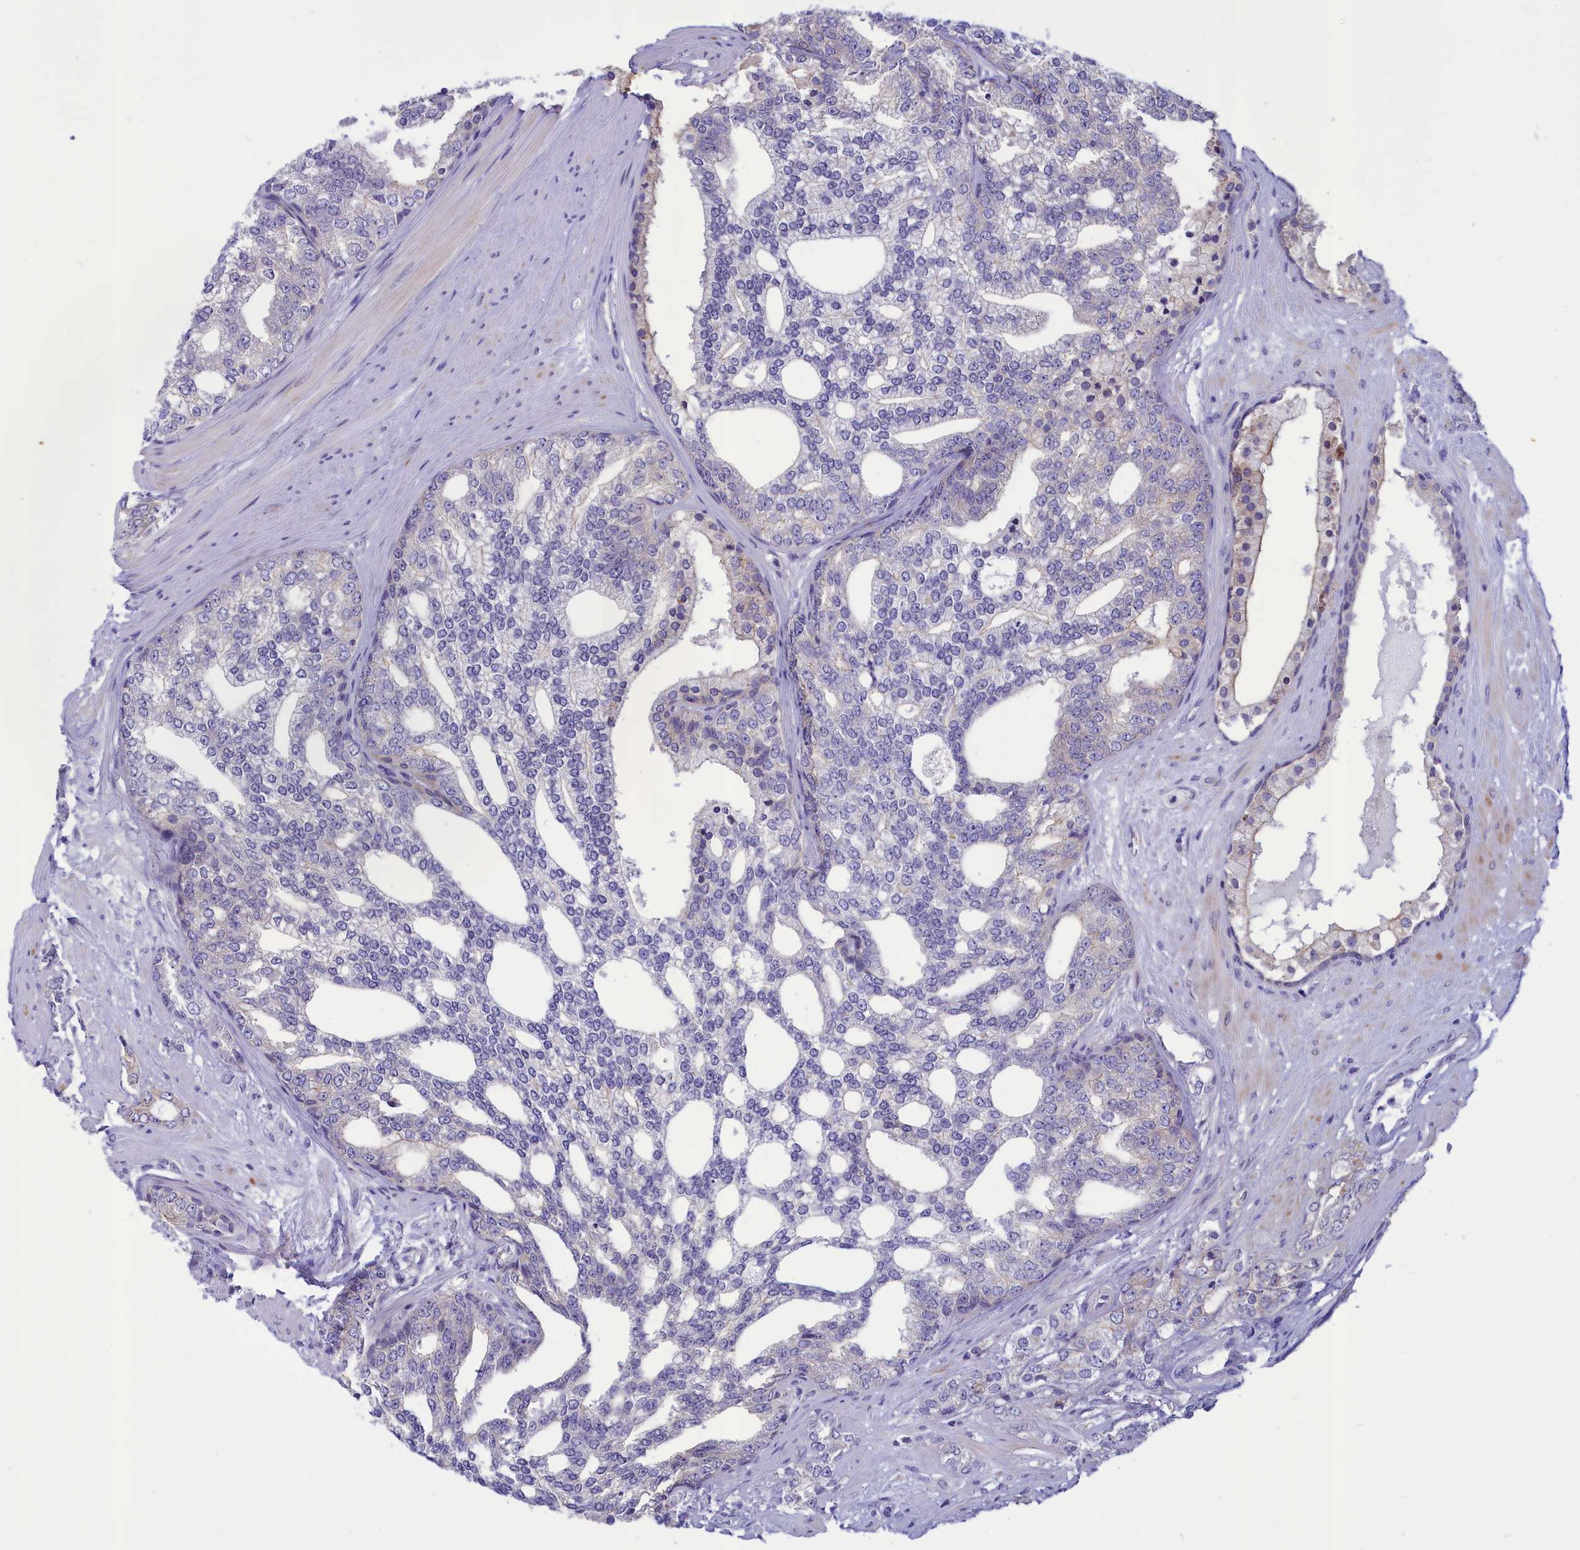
{"staining": {"intensity": "negative", "quantity": "none", "location": "none"}, "tissue": "prostate cancer", "cell_type": "Tumor cells", "image_type": "cancer", "snomed": [{"axis": "morphology", "description": "Adenocarcinoma, High grade"}, {"axis": "topography", "description": "Prostate"}], "caption": "Tumor cells show no significant protein staining in prostate adenocarcinoma (high-grade).", "gene": "CORO2A", "patient": {"sex": "male", "age": 64}}